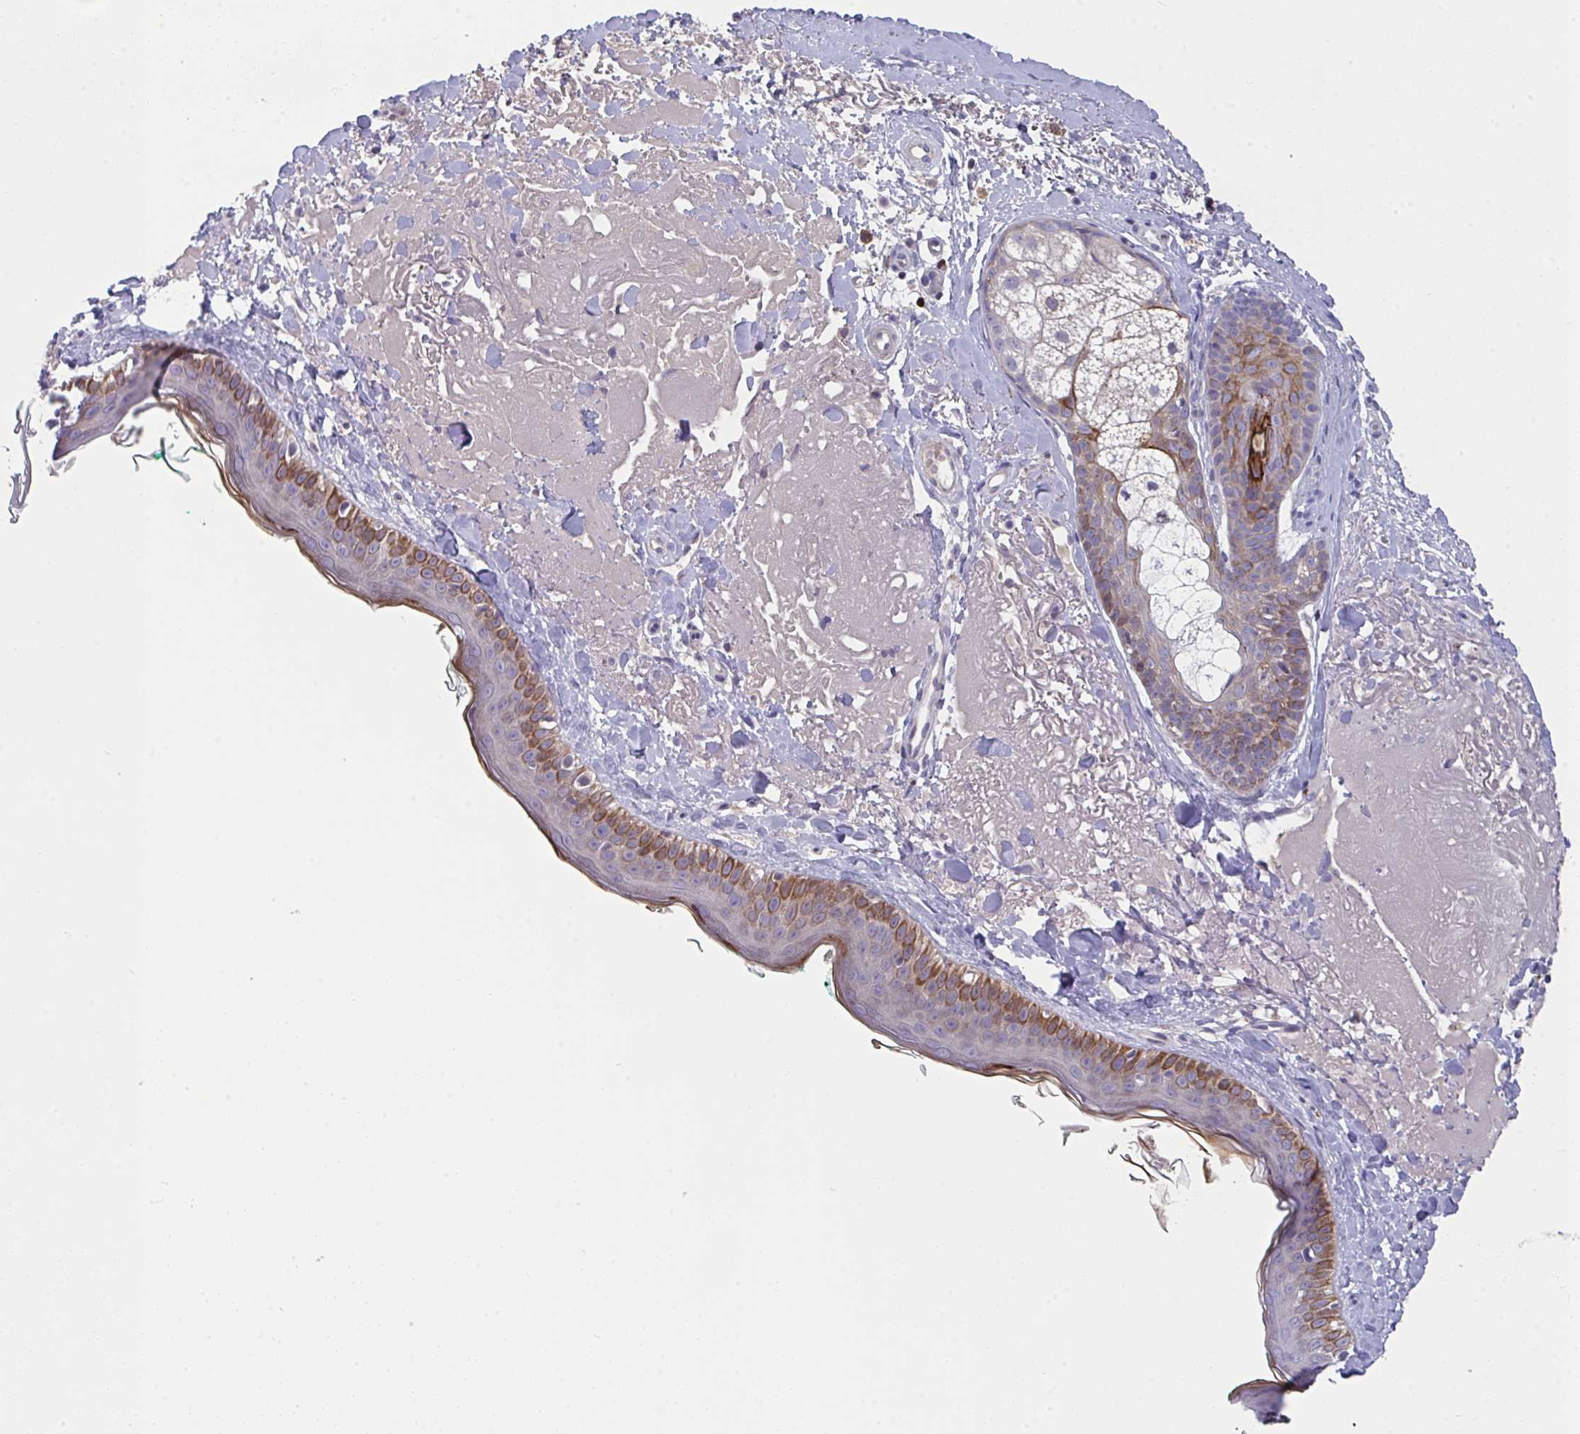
{"staining": {"intensity": "negative", "quantity": "none", "location": "none"}, "tissue": "skin", "cell_type": "Fibroblasts", "image_type": "normal", "snomed": [{"axis": "morphology", "description": "Normal tissue, NOS"}, {"axis": "topography", "description": "Skin"}], "caption": "DAB (3,3'-diaminobenzidine) immunohistochemical staining of unremarkable skin displays no significant staining in fibroblasts. The staining is performed using DAB brown chromogen with nuclei counter-stained in using hematoxylin.", "gene": "AOC2", "patient": {"sex": "male", "age": 73}}